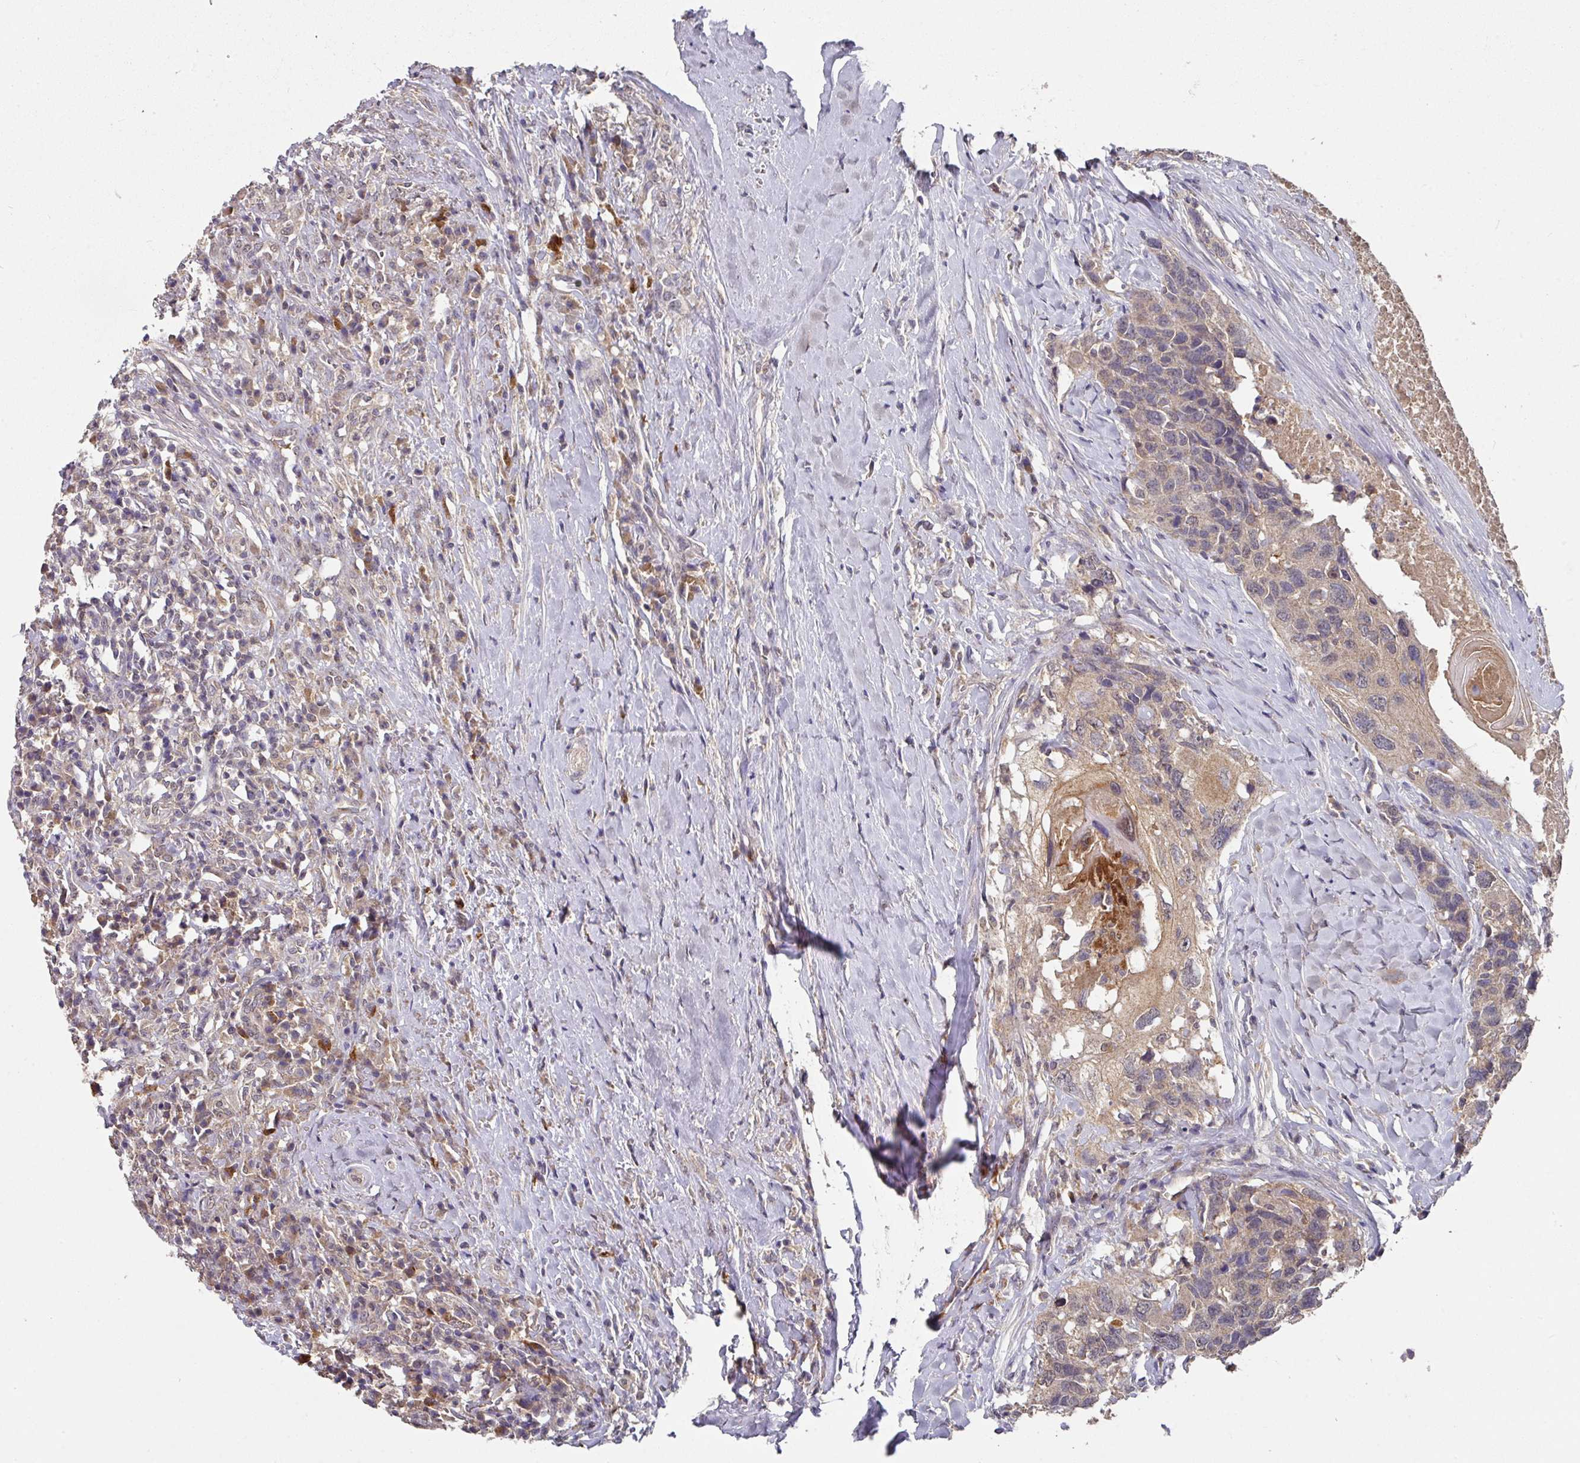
{"staining": {"intensity": "weak", "quantity": "25%-75%", "location": "cytoplasmic/membranous"}, "tissue": "head and neck cancer", "cell_type": "Tumor cells", "image_type": "cancer", "snomed": [{"axis": "morphology", "description": "Squamous cell carcinoma, NOS"}, {"axis": "topography", "description": "Head-Neck"}], "caption": "Human head and neck squamous cell carcinoma stained with a brown dye demonstrates weak cytoplasmic/membranous positive expression in about 25%-75% of tumor cells.", "gene": "EXTL3", "patient": {"sex": "male", "age": 66}}